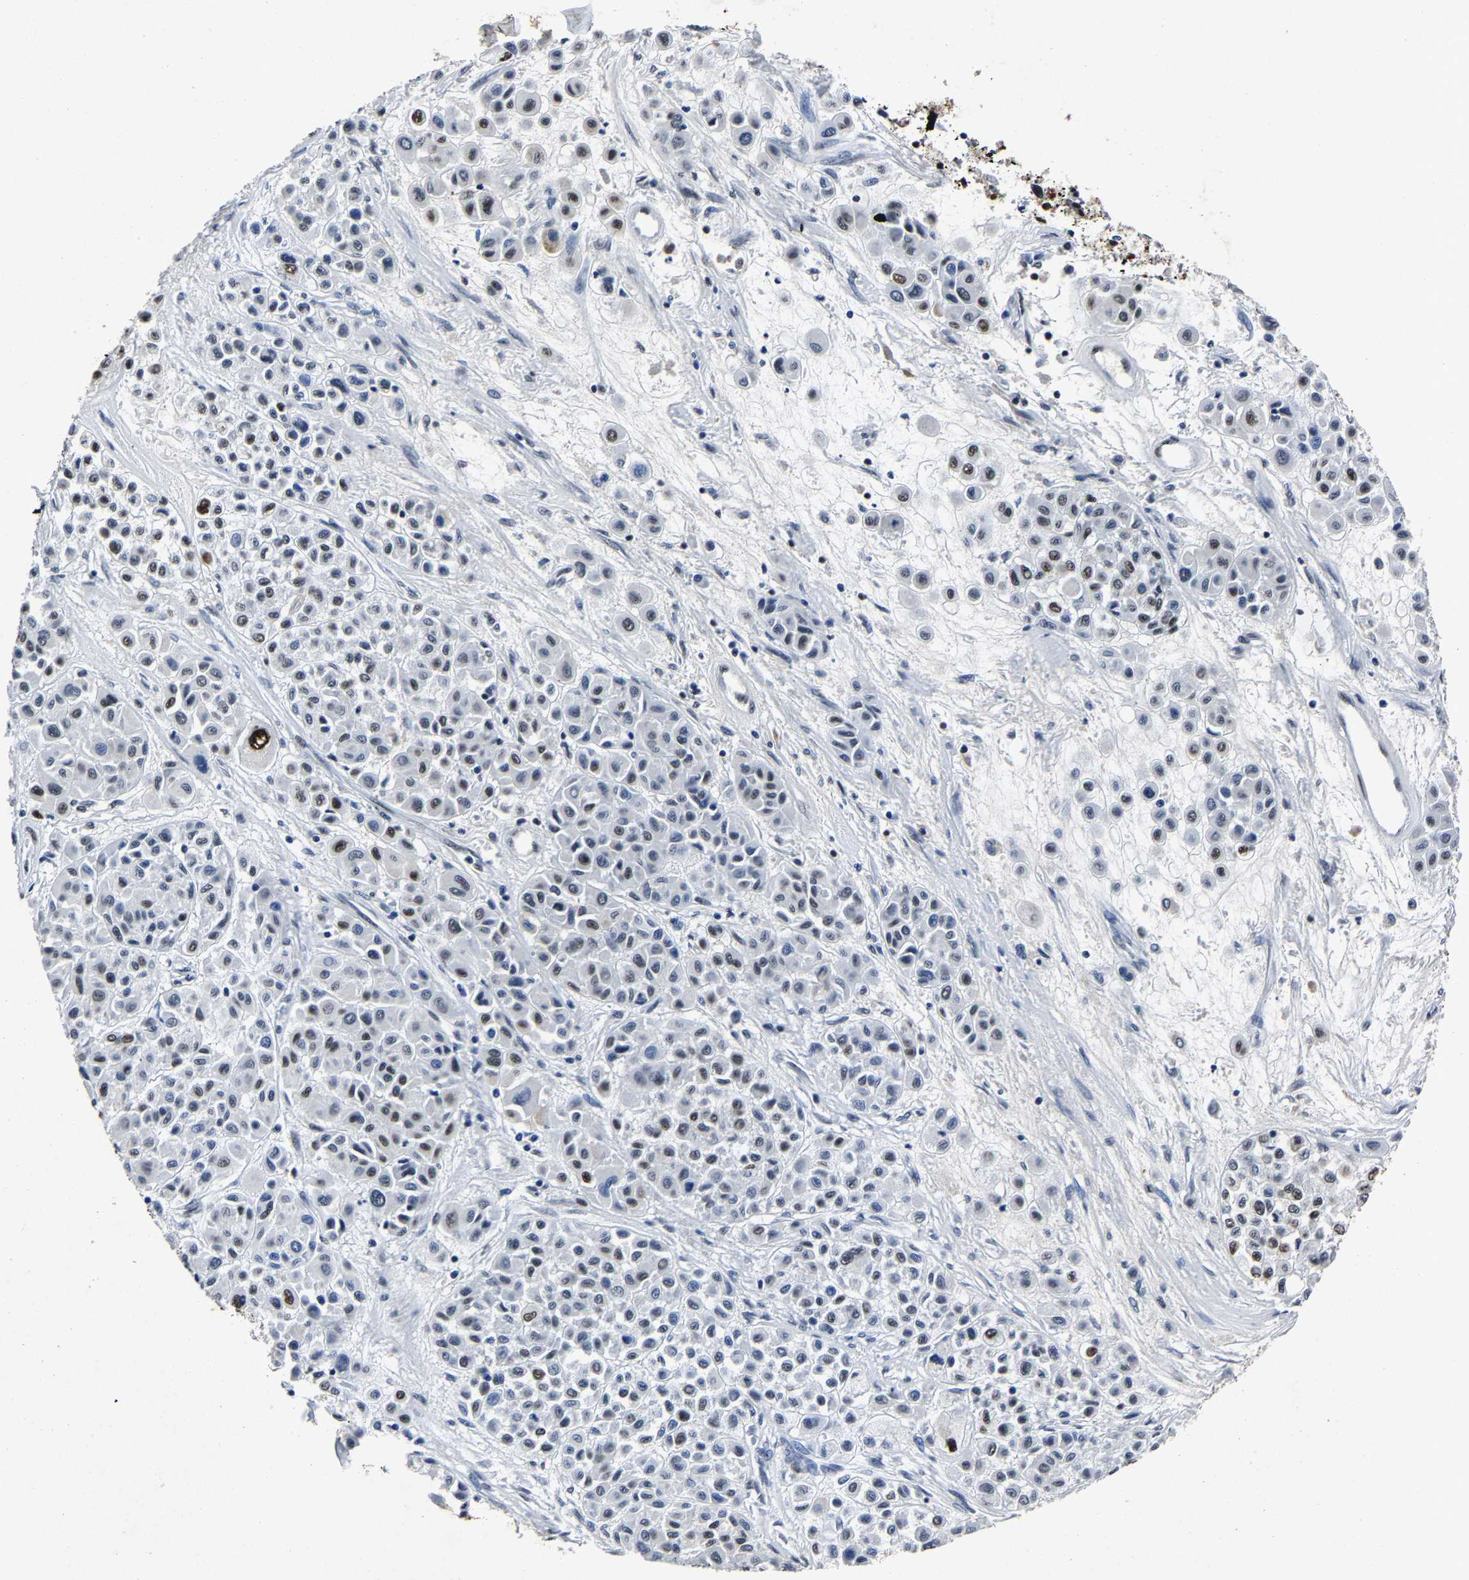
{"staining": {"intensity": "weak", "quantity": "25%-75%", "location": "nuclear"}, "tissue": "melanoma", "cell_type": "Tumor cells", "image_type": "cancer", "snomed": [{"axis": "morphology", "description": "Malignant melanoma, Metastatic site"}, {"axis": "topography", "description": "Soft tissue"}], "caption": "Malignant melanoma (metastatic site) stained for a protein reveals weak nuclear positivity in tumor cells.", "gene": "RBM45", "patient": {"sex": "male", "age": 41}}